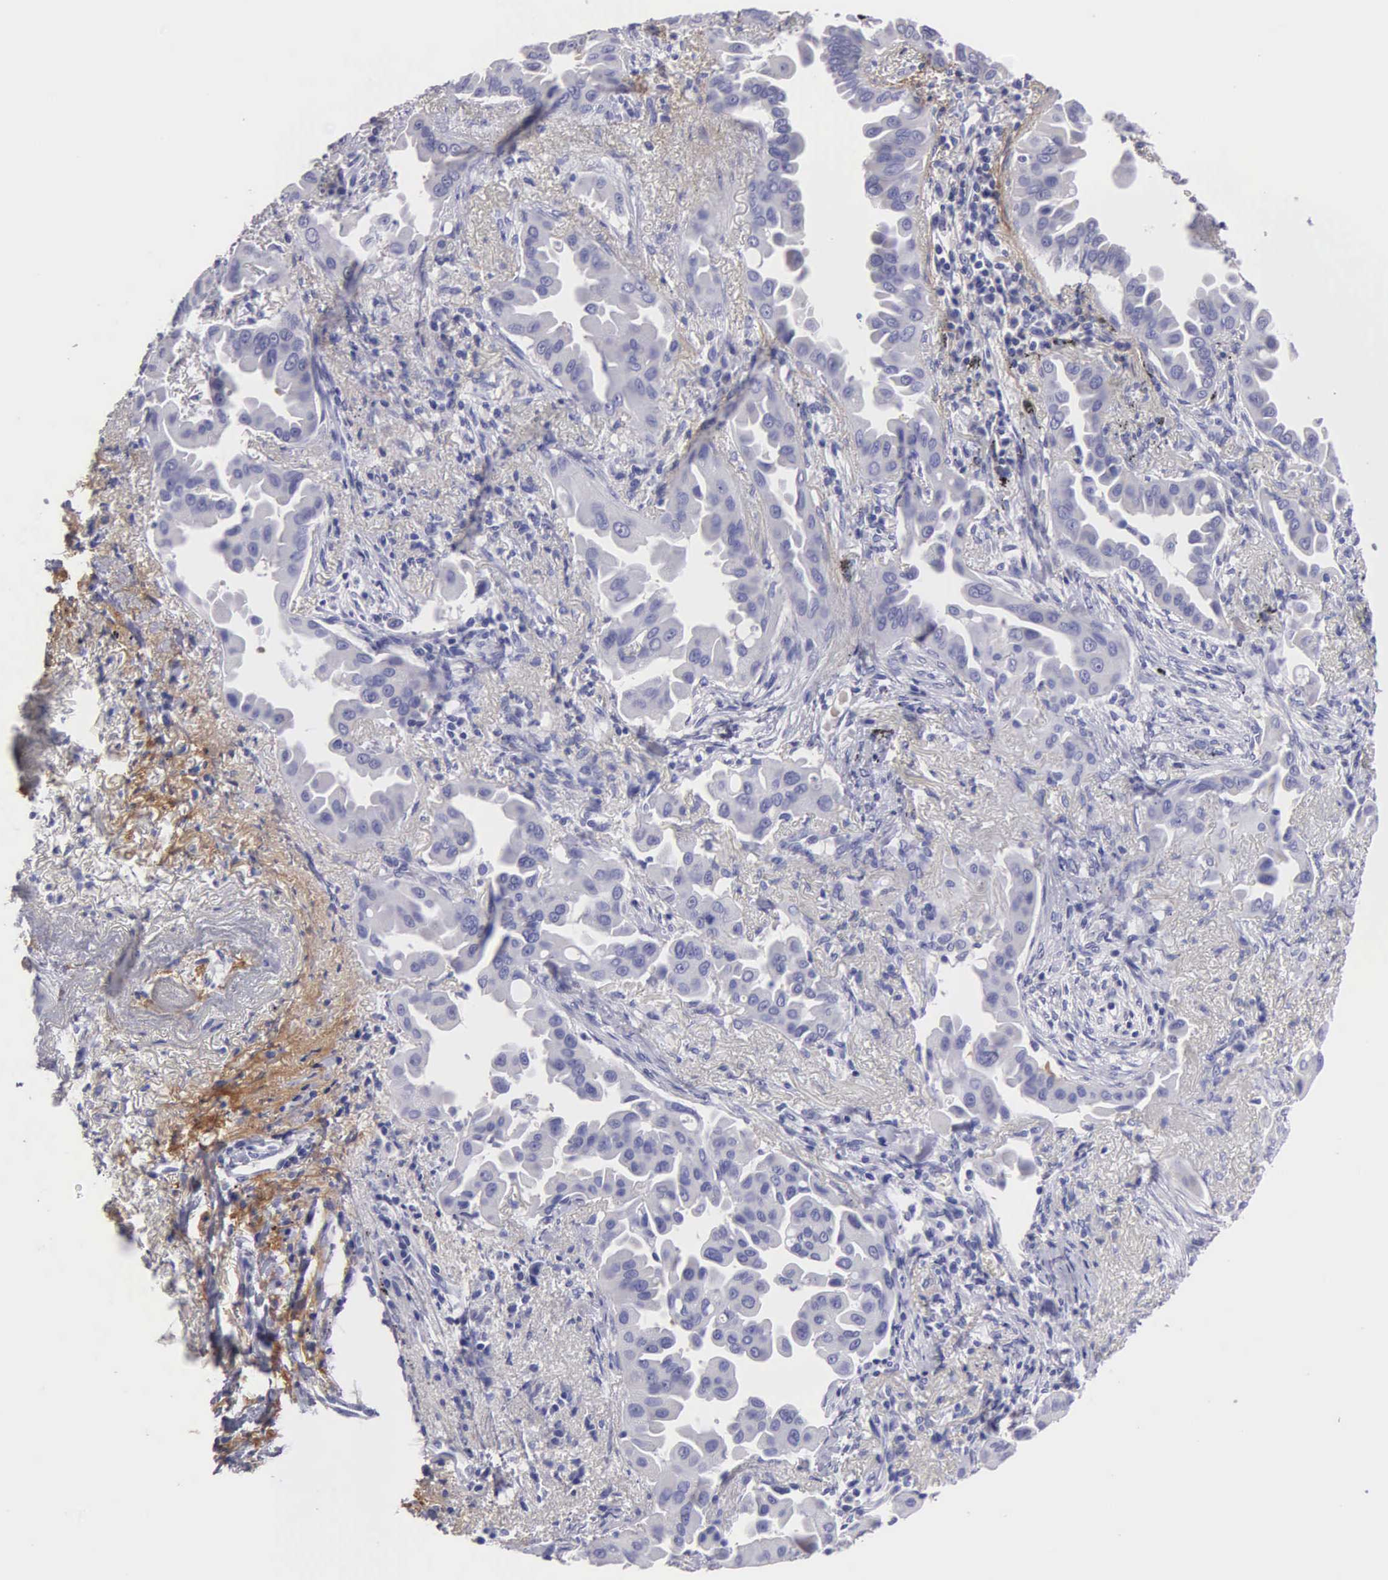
{"staining": {"intensity": "negative", "quantity": "none", "location": "none"}, "tissue": "lung cancer", "cell_type": "Tumor cells", "image_type": "cancer", "snomed": [{"axis": "morphology", "description": "Adenocarcinoma, NOS"}, {"axis": "topography", "description": "Lung"}], "caption": "IHC micrograph of neoplastic tissue: human adenocarcinoma (lung) stained with DAB reveals no significant protein positivity in tumor cells.", "gene": "FBLN5", "patient": {"sex": "male", "age": 68}}